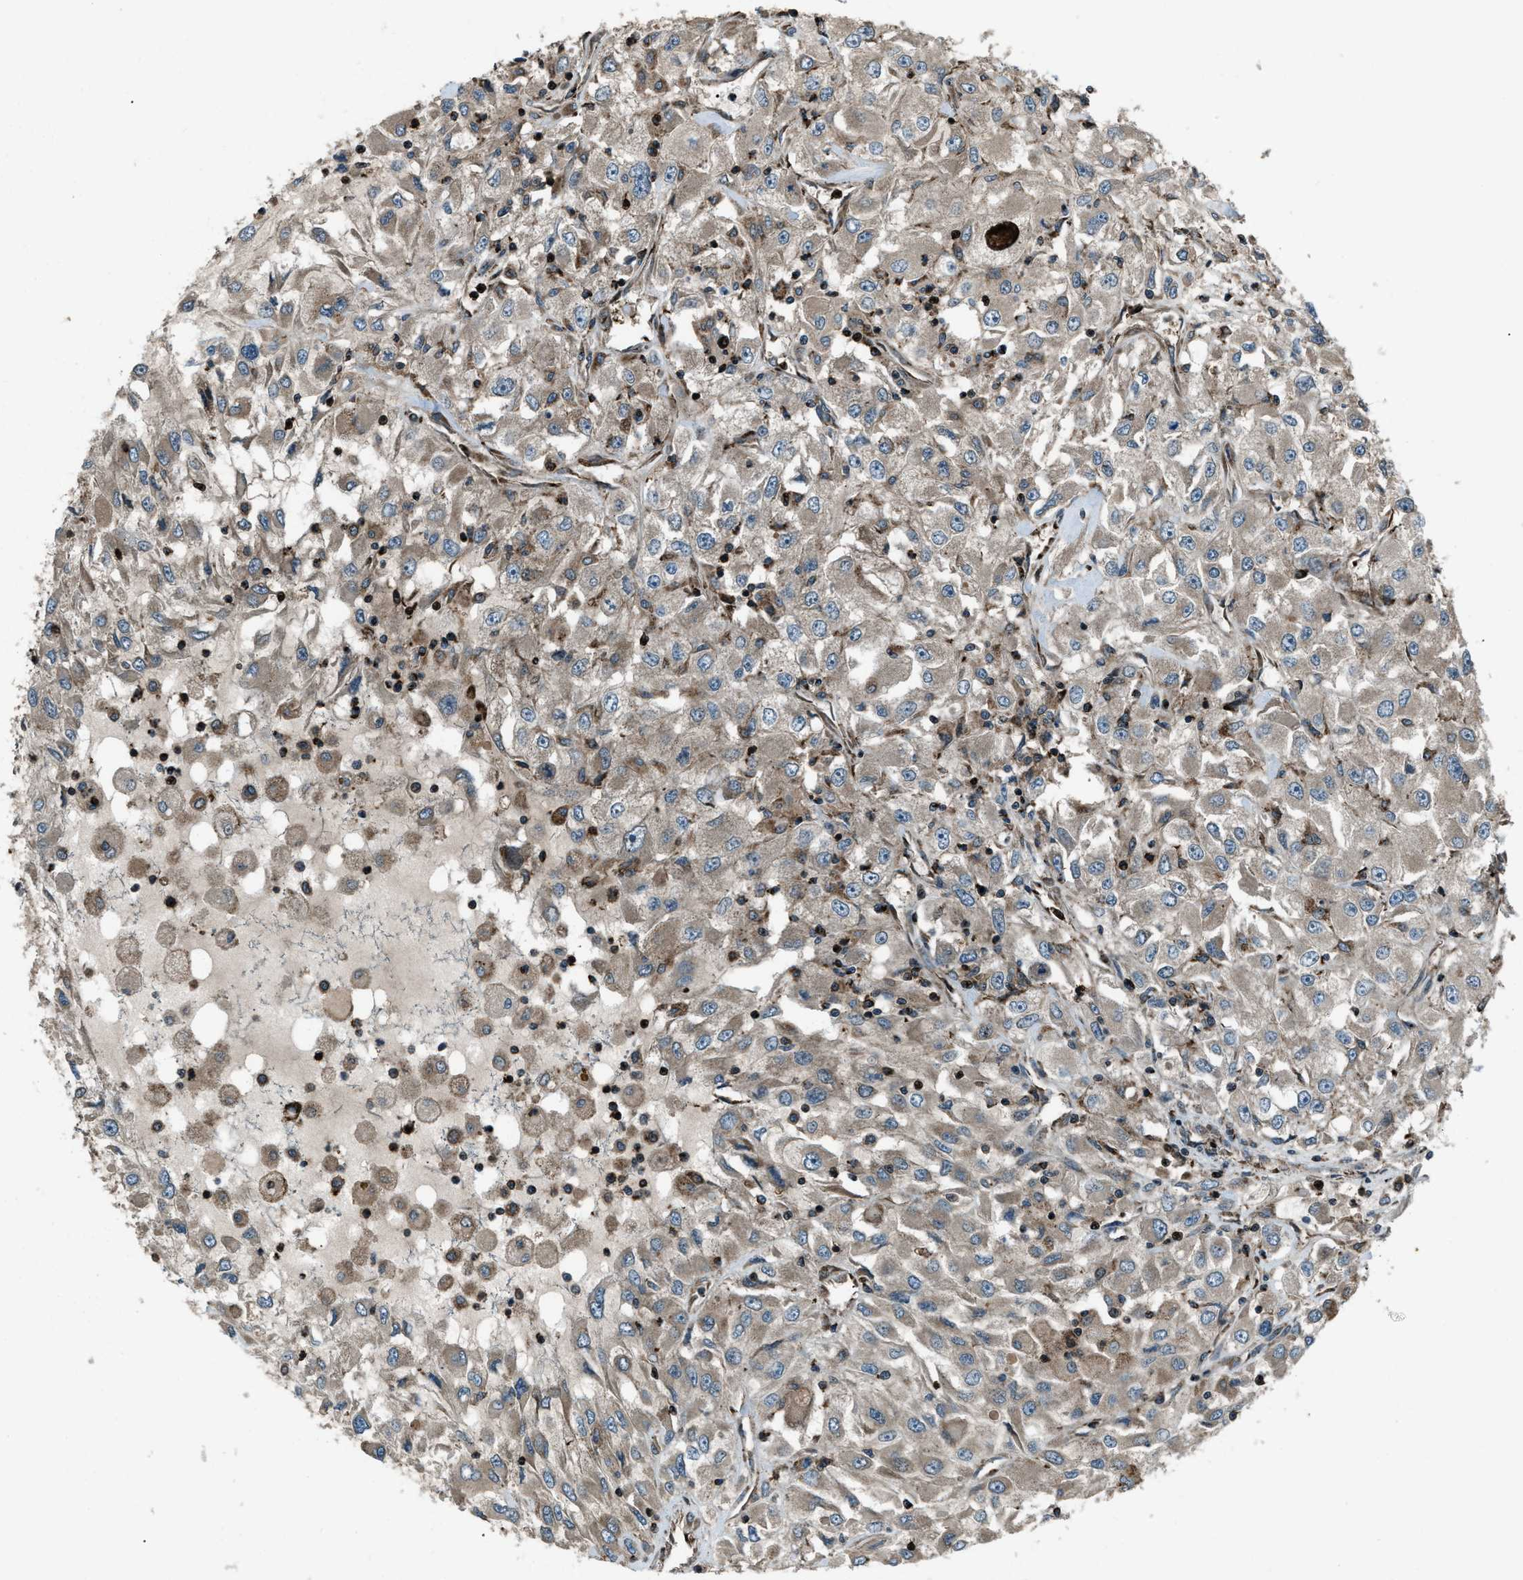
{"staining": {"intensity": "weak", "quantity": ">75%", "location": "cytoplasmic/membranous"}, "tissue": "renal cancer", "cell_type": "Tumor cells", "image_type": "cancer", "snomed": [{"axis": "morphology", "description": "Adenocarcinoma, NOS"}, {"axis": "topography", "description": "Kidney"}], "caption": "This photomicrograph demonstrates immunohistochemistry (IHC) staining of human renal cancer, with low weak cytoplasmic/membranous staining in about >75% of tumor cells.", "gene": "SNX30", "patient": {"sex": "female", "age": 52}}